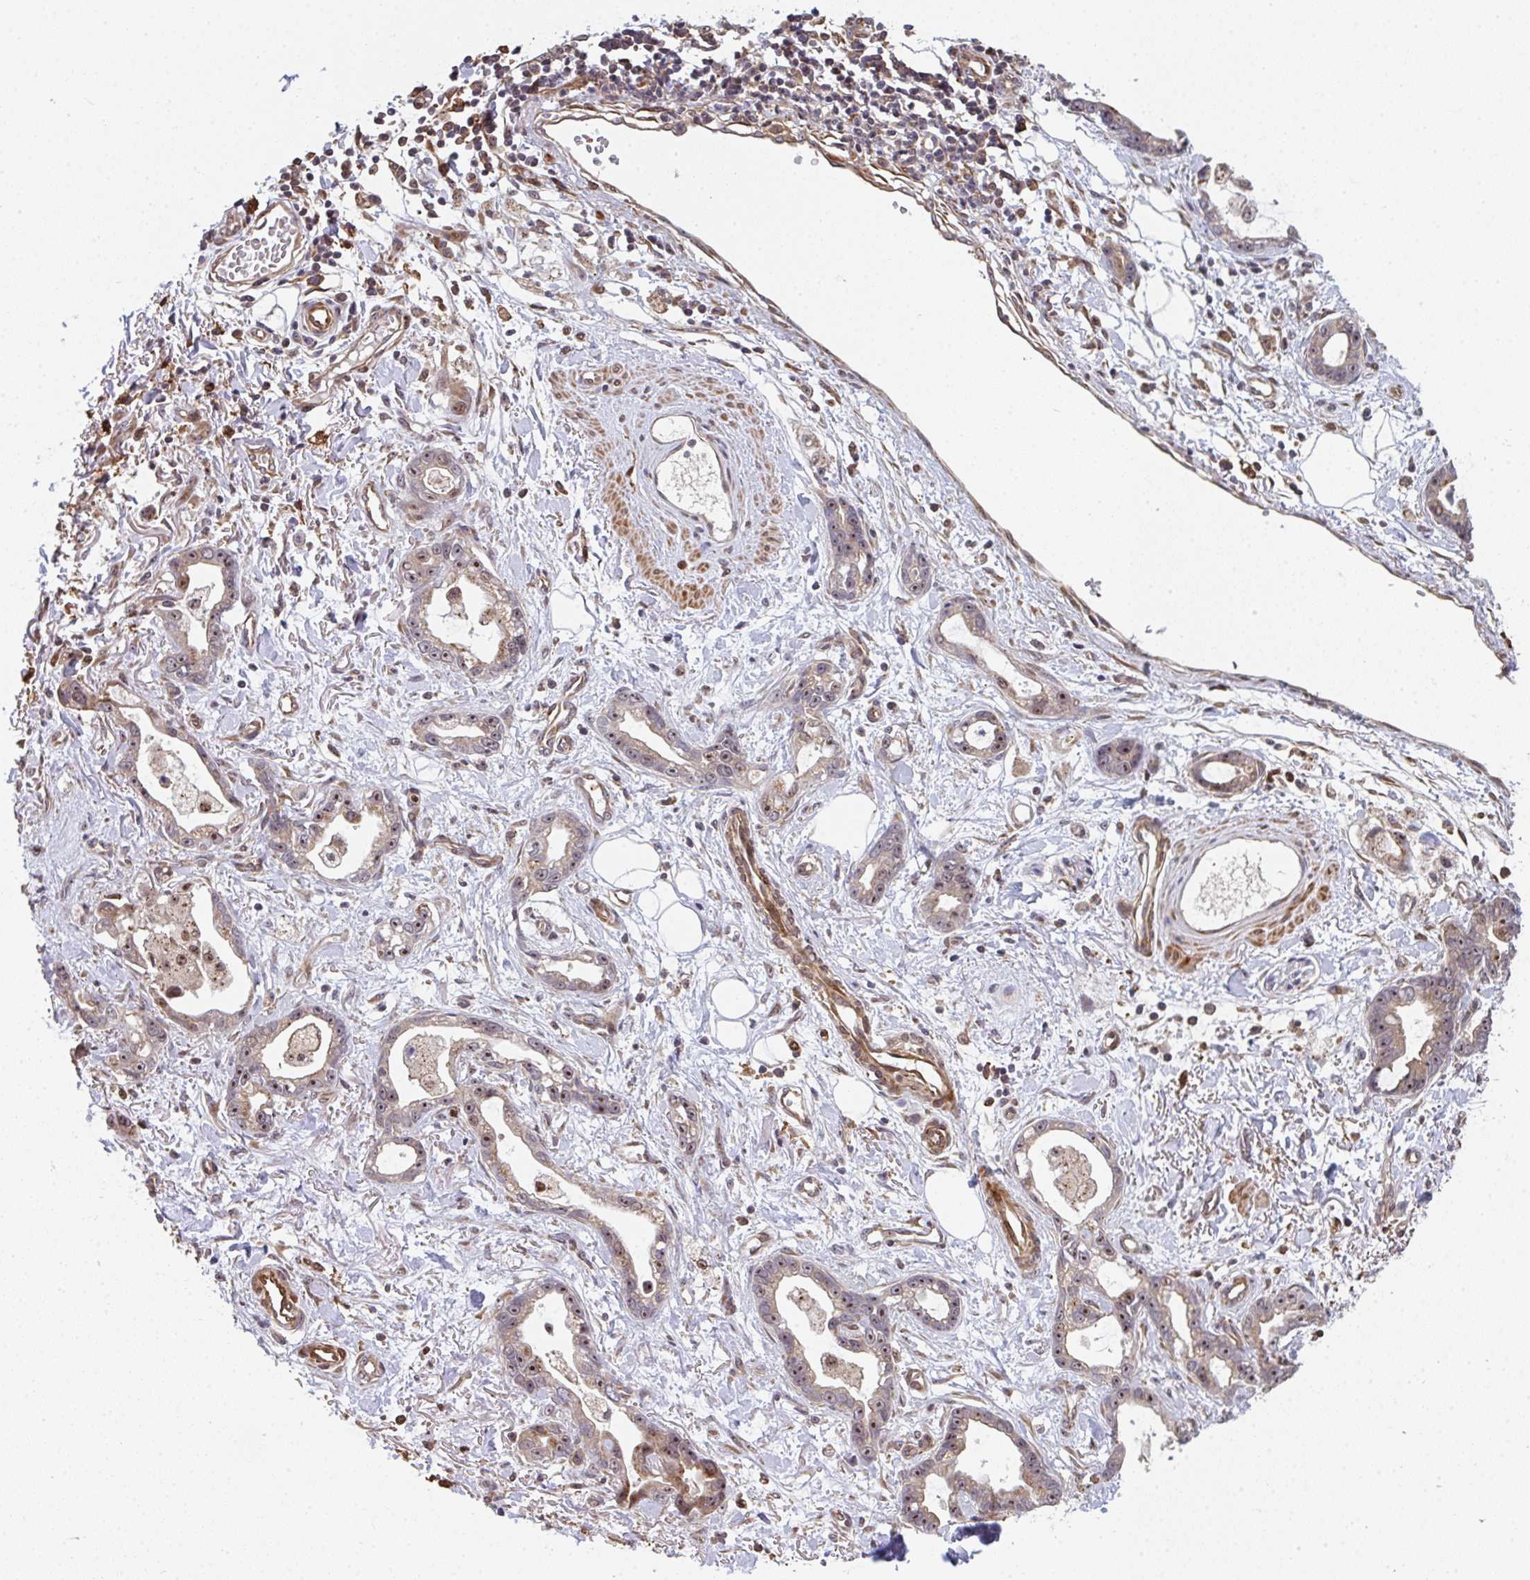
{"staining": {"intensity": "moderate", "quantity": ">75%", "location": "cytoplasmic/membranous,nuclear"}, "tissue": "stomach cancer", "cell_type": "Tumor cells", "image_type": "cancer", "snomed": [{"axis": "morphology", "description": "Adenocarcinoma, NOS"}, {"axis": "topography", "description": "Stomach"}], "caption": "Immunohistochemical staining of human adenocarcinoma (stomach) demonstrates moderate cytoplasmic/membranous and nuclear protein positivity in about >75% of tumor cells.", "gene": "SIMC1", "patient": {"sex": "male", "age": 55}}